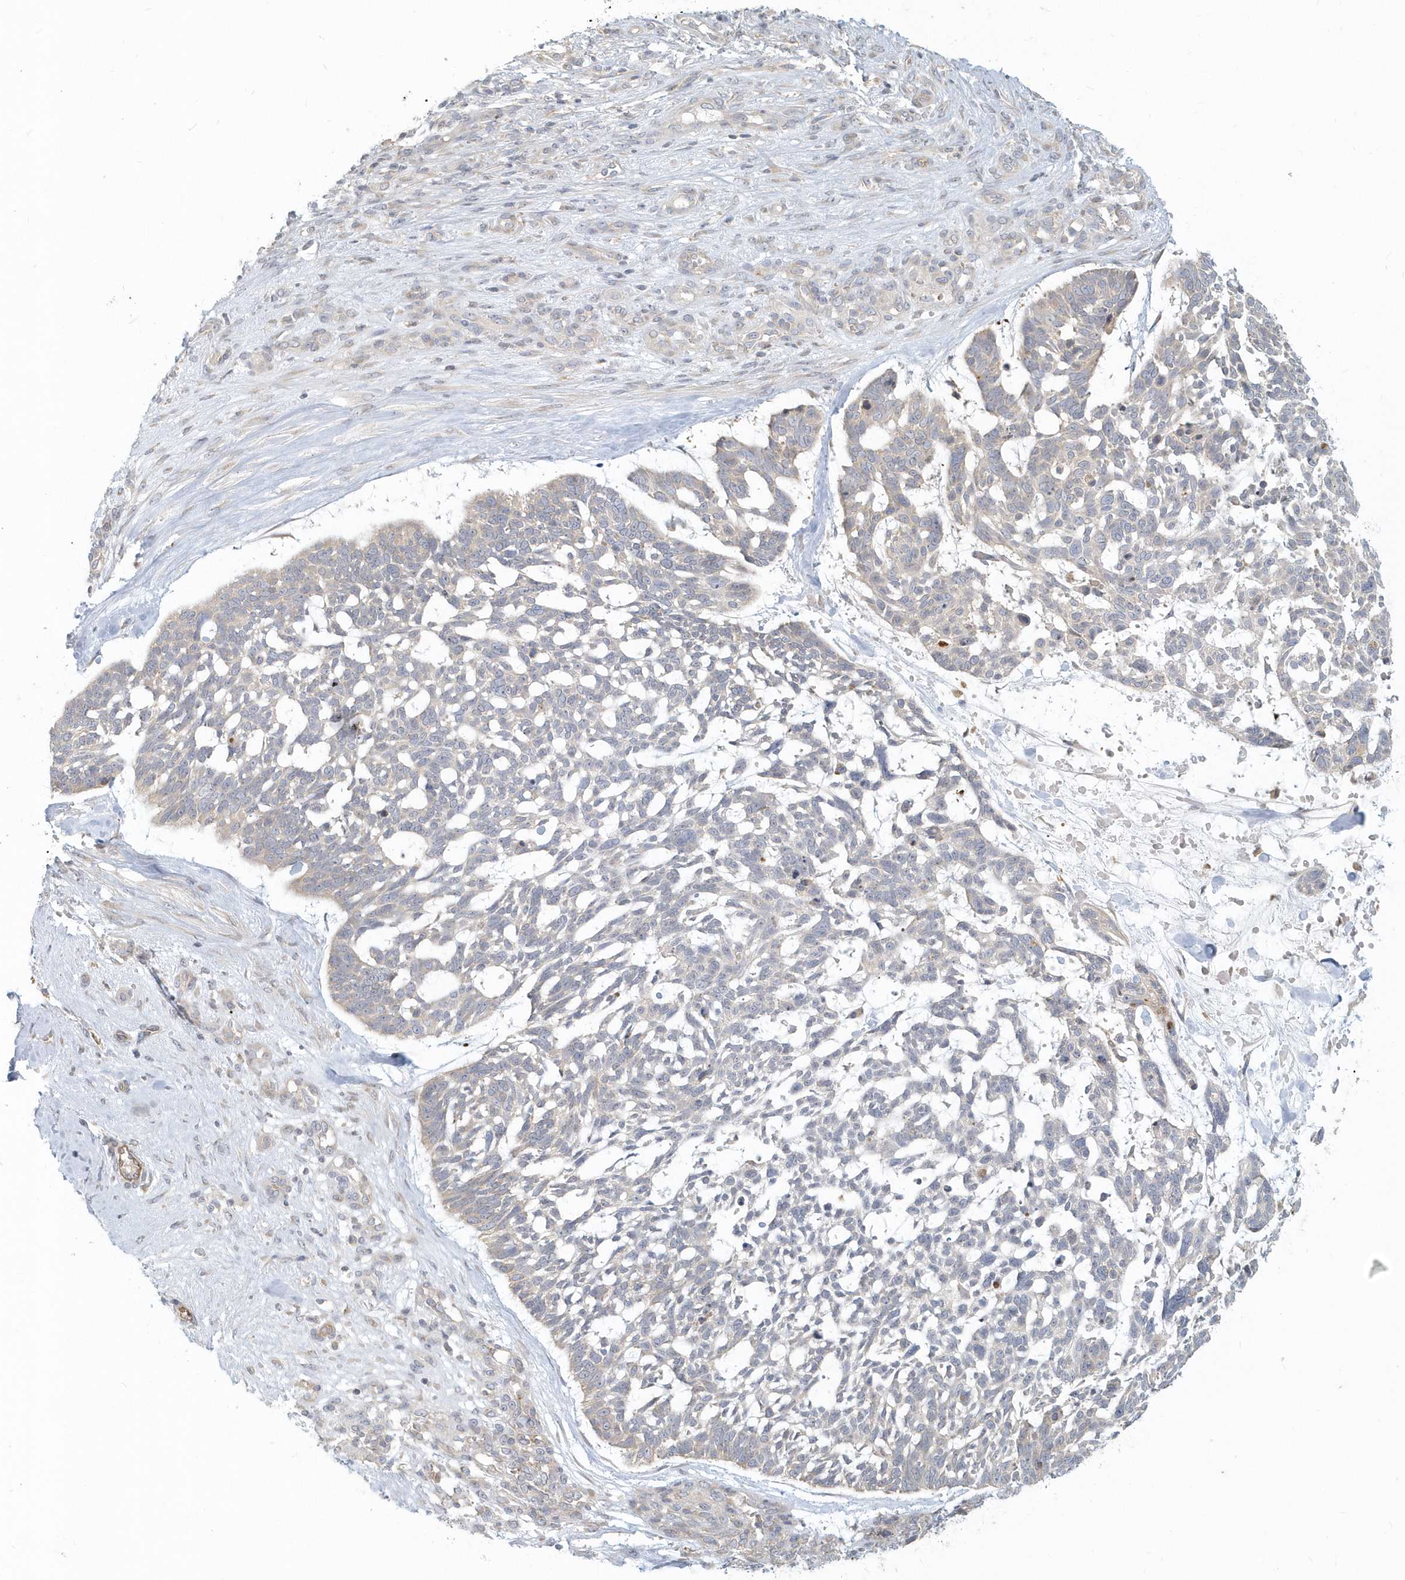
{"staining": {"intensity": "weak", "quantity": "<25%", "location": "cytoplasmic/membranous"}, "tissue": "skin cancer", "cell_type": "Tumor cells", "image_type": "cancer", "snomed": [{"axis": "morphology", "description": "Basal cell carcinoma"}, {"axis": "topography", "description": "Skin"}], "caption": "A histopathology image of skin cancer (basal cell carcinoma) stained for a protein reveals no brown staining in tumor cells. Brightfield microscopy of immunohistochemistry stained with DAB (brown) and hematoxylin (blue), captured at high magnification.", "gene": "NAPB", "patient": {"sex": "male", "age": 88}}